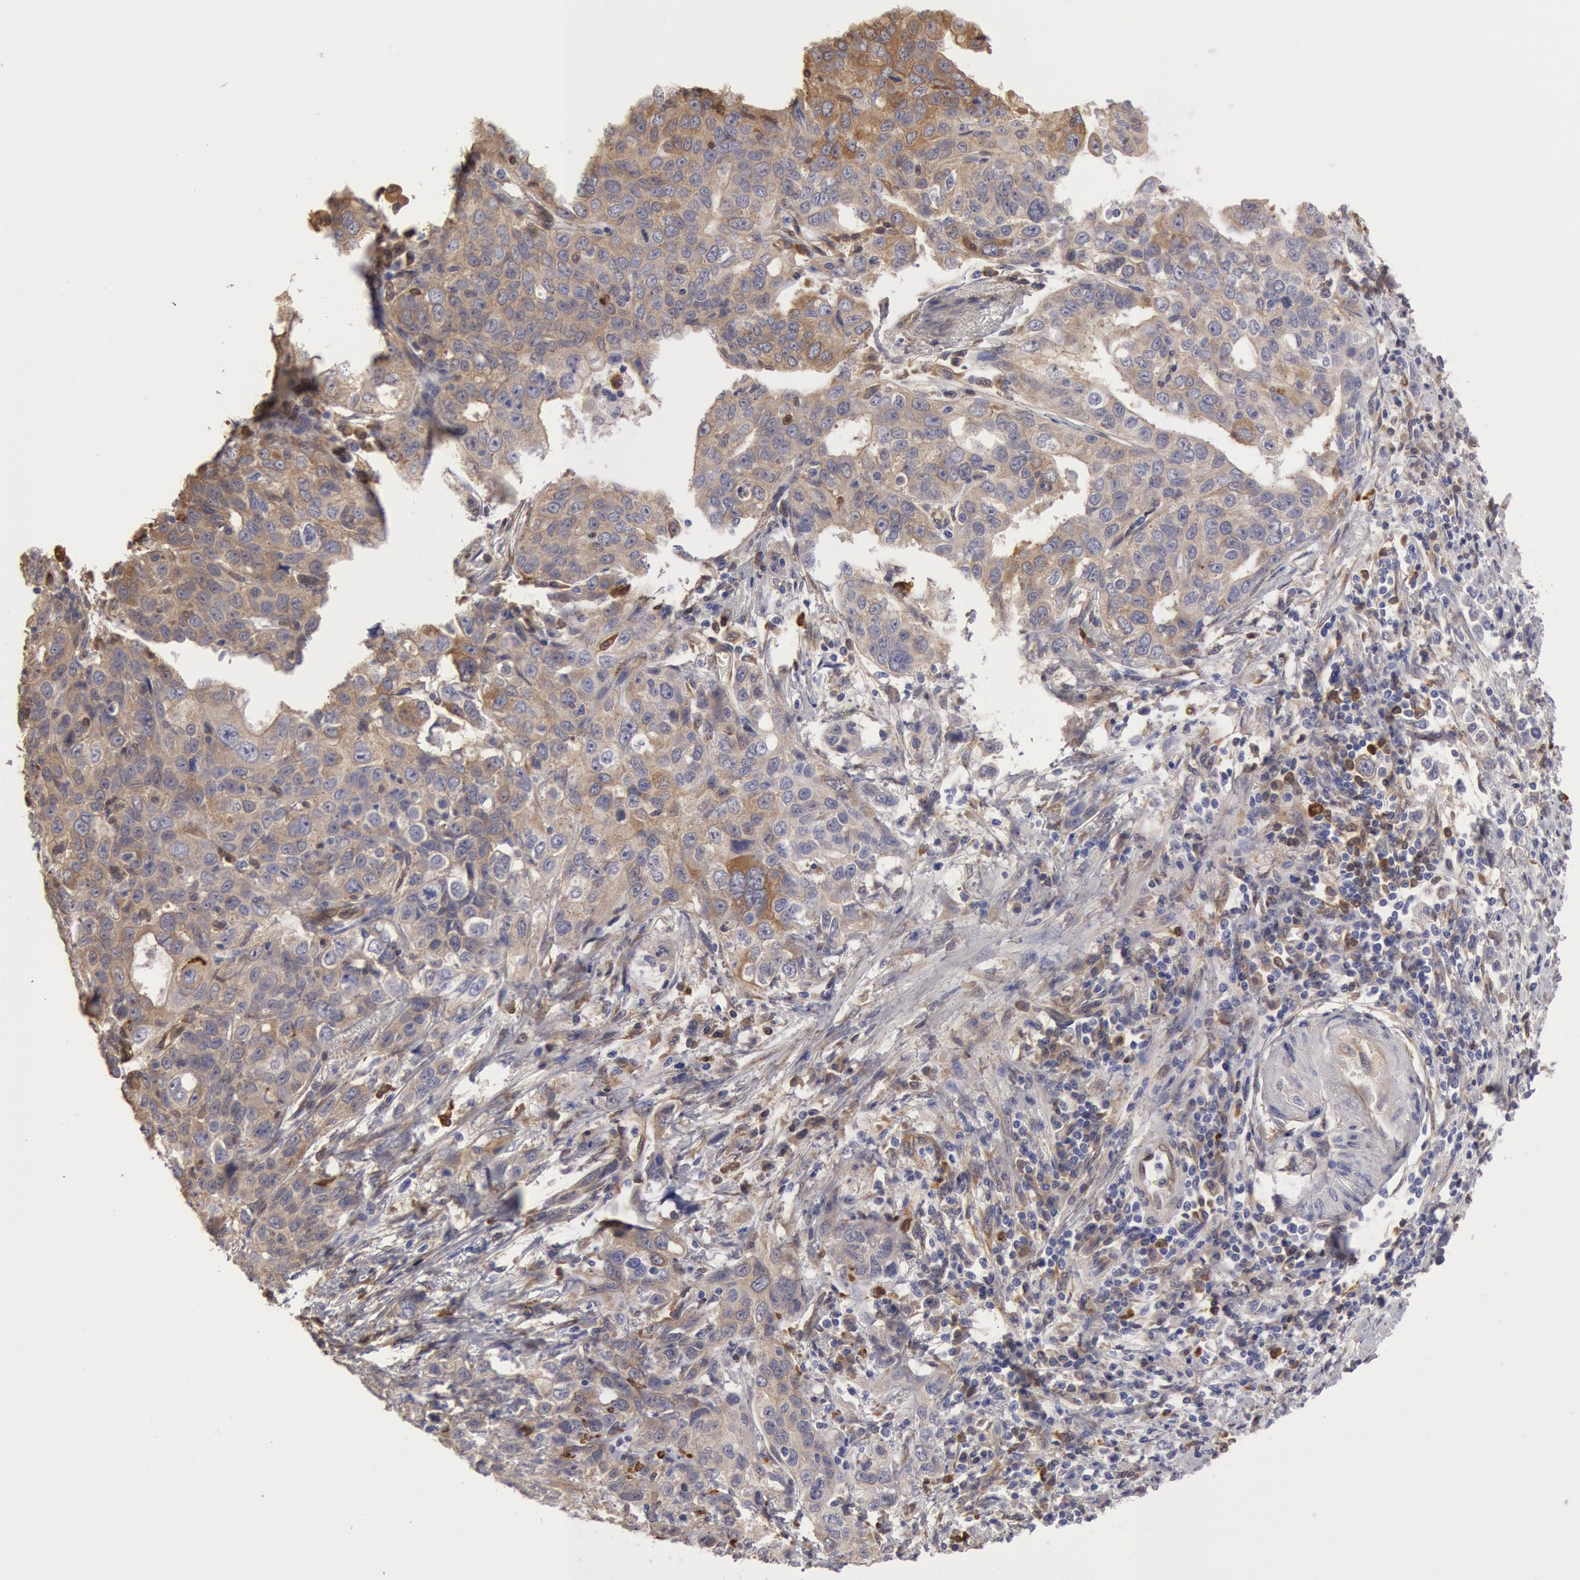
{"staining": {"intensity": "weak", "quantity": "25%-75%", "location": "cytoplasmic/membranous"}, "tissue": "stomach cancer", "cell_type": "Tumor cells", "image_type": "cancer", "snomed": [{"axis": "morphology", "description": "Adenocarcinoma, NOS"}, {"axis": "topography", "description": "Stomach, upper"}], "caption": "Stomach adenocarcinoma stained with a protein marker reveals weak staining in tumor cells.", "gene": "CCDC50", "patient": {"sex": "male", "age": 76}}